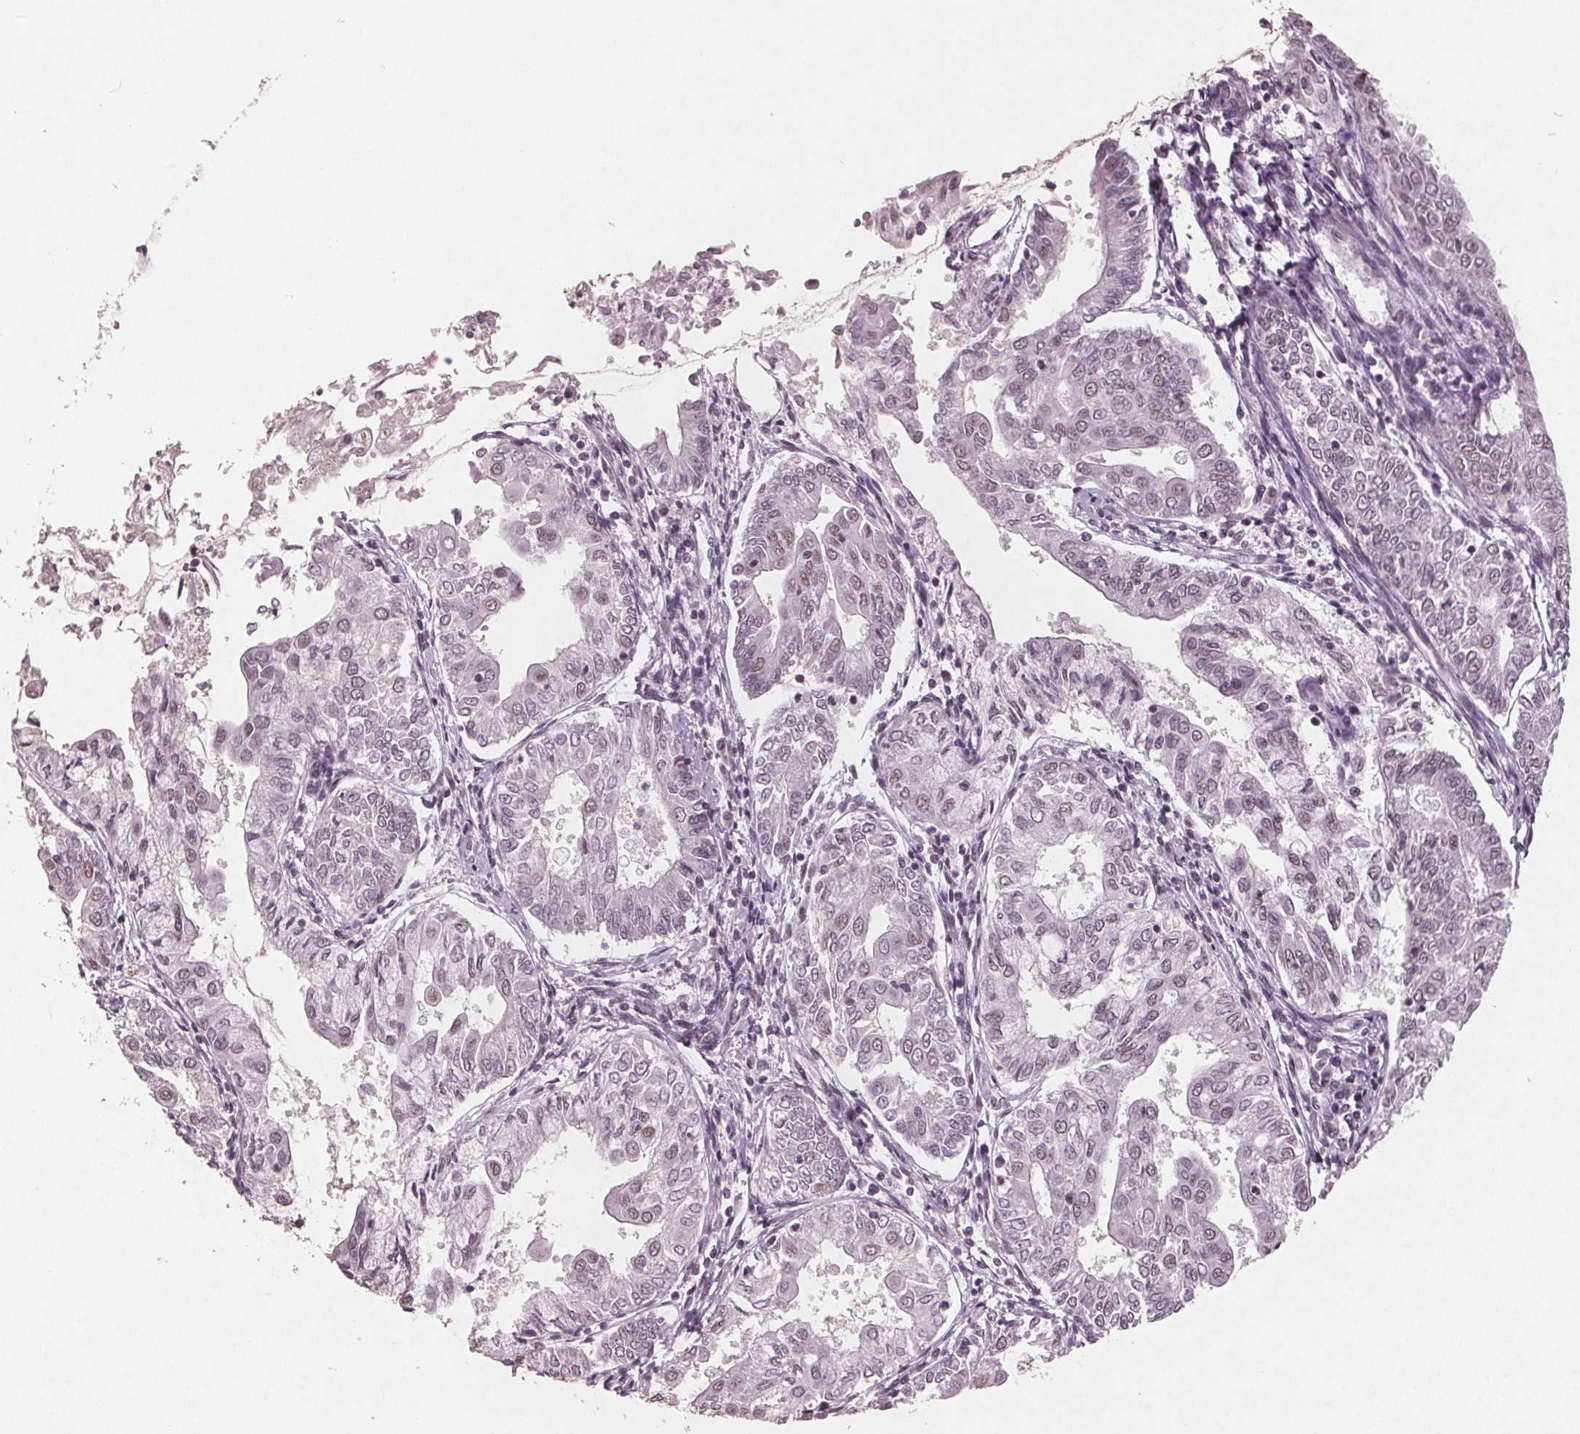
{"staining": {"intensity": "negative", "quantity": "none", "location": "none"}, "tissue": "endometrial cancer", "cell_type": "Tumor cells", "image_type": "cancer", "snomed": [{"axis": "morphology", "description": "Adenocarcinoma, NOS"}, {"axis": "topography", "description": "Endometrium"}], "caption": "Endometrial adenocarcinoma was stained to show a protein in brown. There is no significant staining in tumor cells. (DAB (3,3'-diaminobenzidine) immunohistochemistry, high magnification).", "gene": "RPS6KA2", "patient": {"sex": "female", "age": 68}}